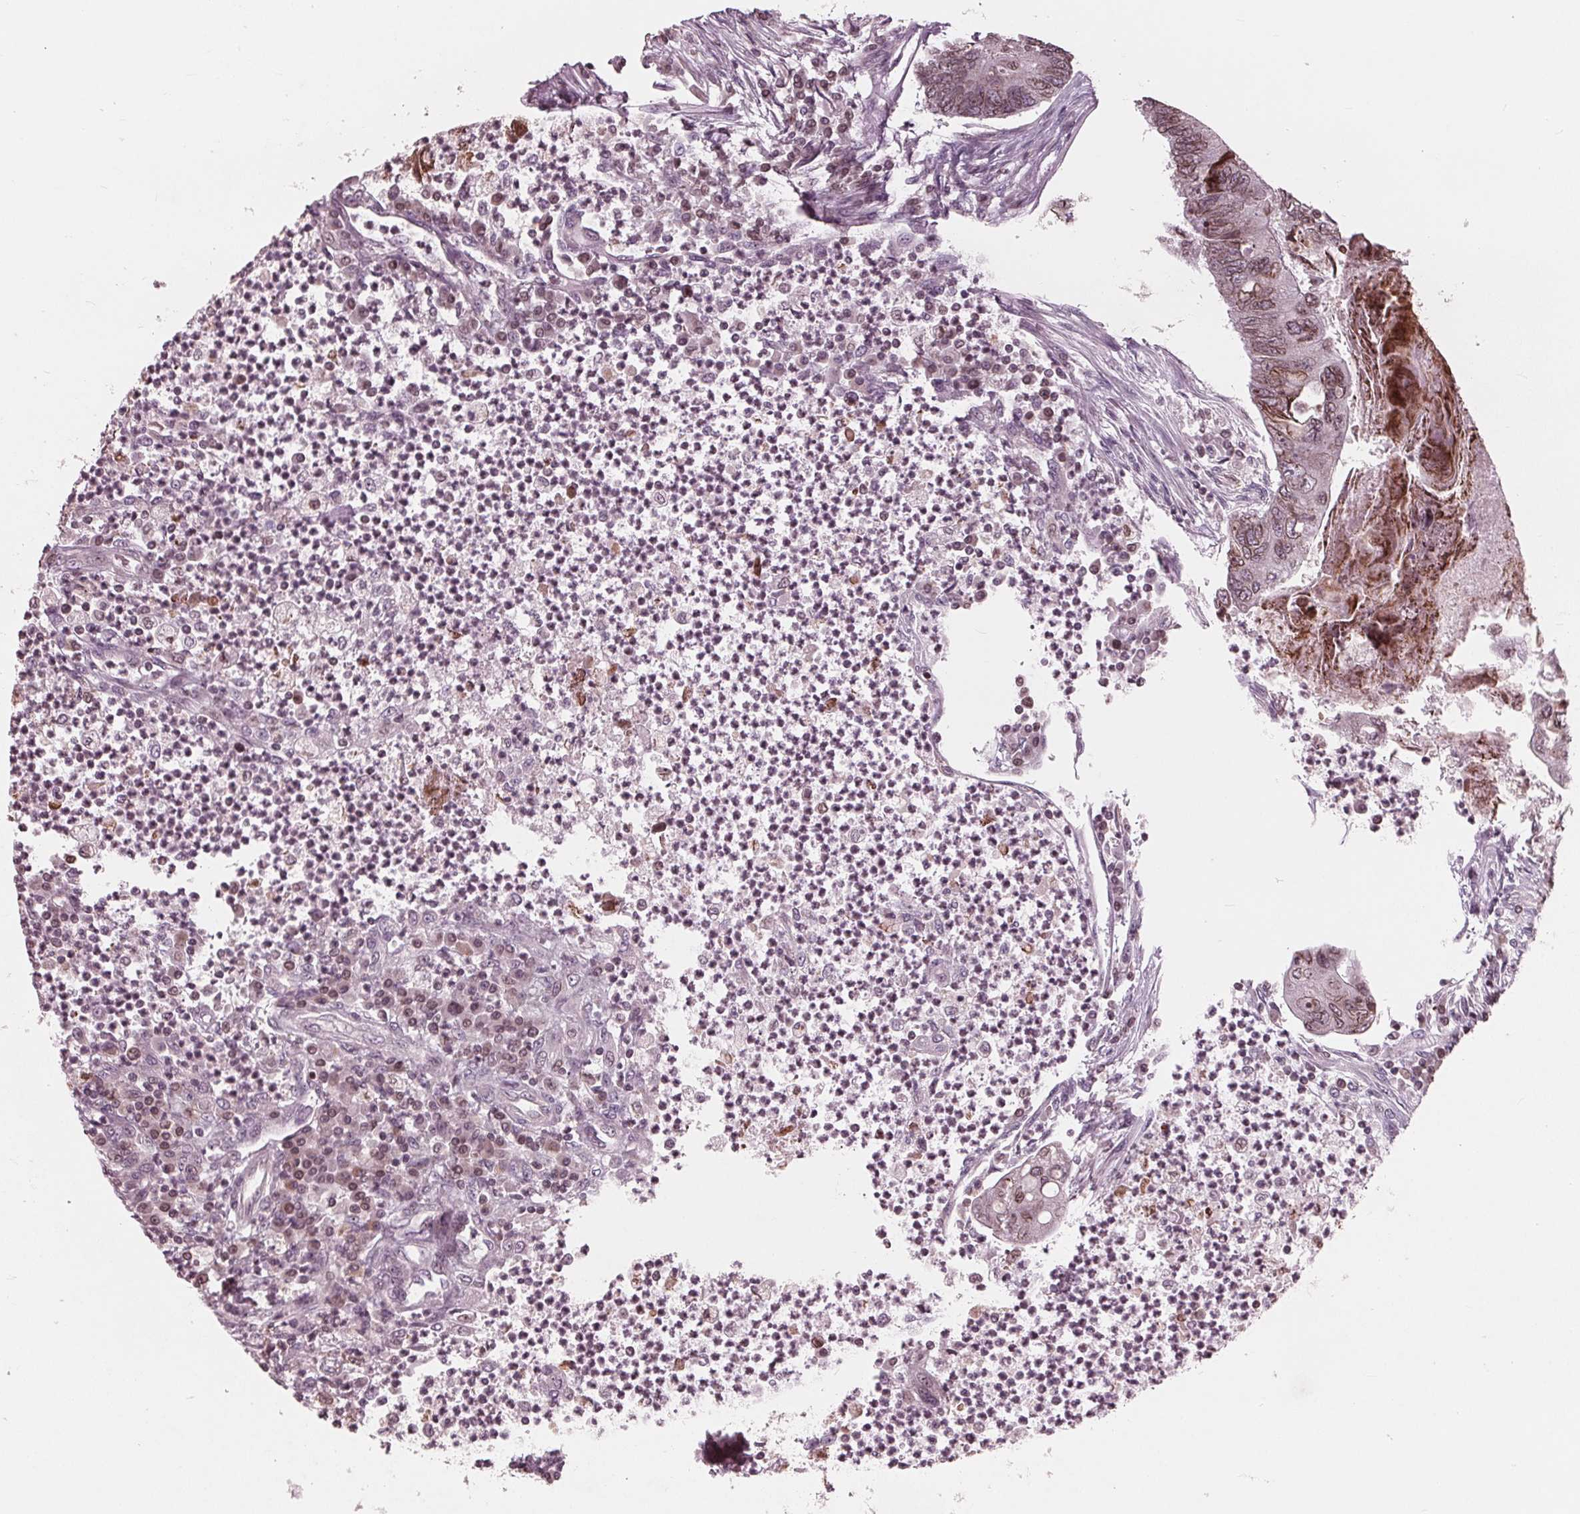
{"staining": {"intensity": "moderate", "quantity": ">75%", "location": "cytoplasmic/membranous,nuclear"}, "tissue": "colorectal cancer", "cell_type": "Tumor cells", "image_type": "cancer", "snomed": [{"axis": "morphology", "description": "Adenocarcinoma, NOS"}, {"axis": "topography", "description": "Colon"}], "caption": "Protein staining of colorectal adenocarcinoma tissue shows moderate cytoplasmic/membranous and nuclear expression in about >75% of tumor cells. (DAB (3,3'-diaminobenzidine) IHC with brightfield microscopy, high magnification).", "gene": "NUP210", "patient": {"sex": "female", "age": 67}}